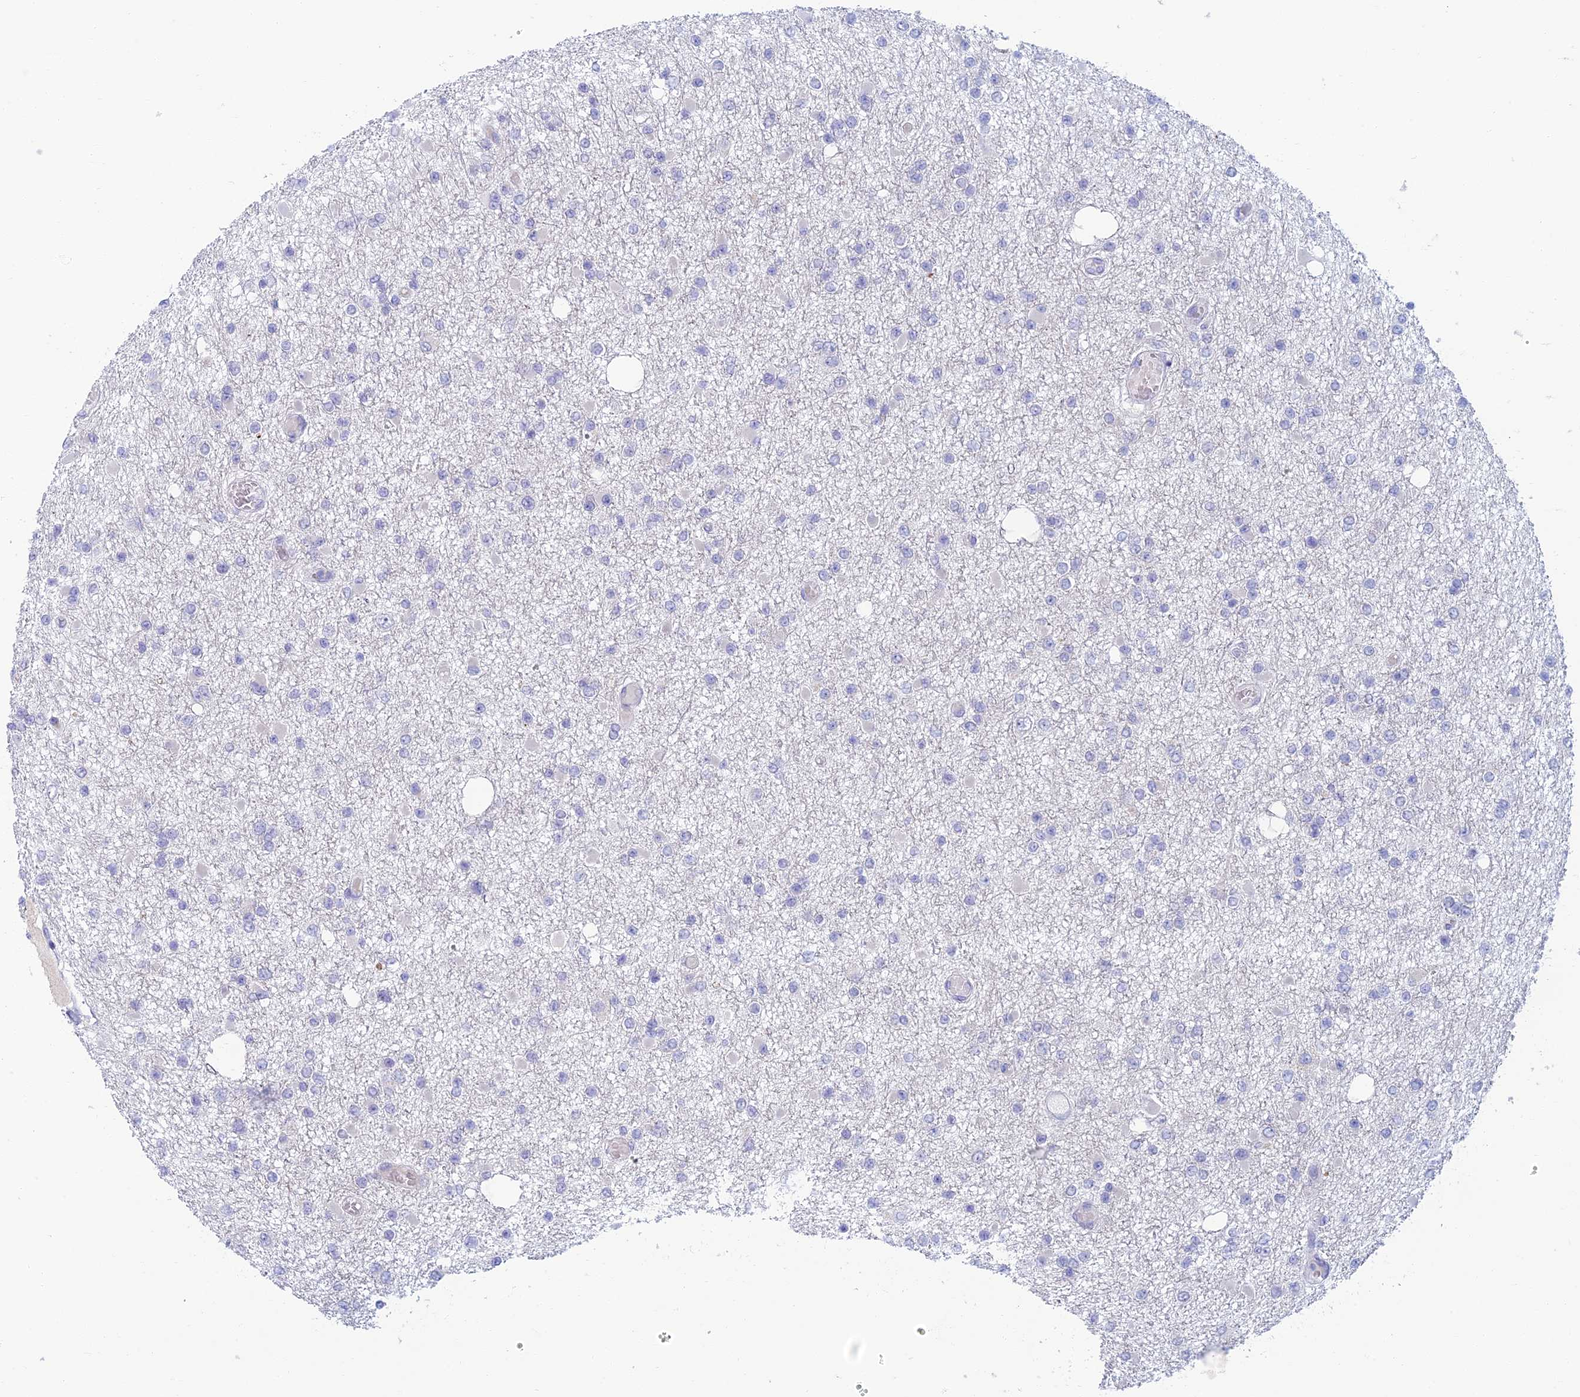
{"staining": {"intensity": "negative", "quantity": "none", "location": "none"}, "tissue": "glioma", "cell_type": "Tumor cells", "image_type": "cancer", "snomed": [{"axis": "morphology", "description": "Glioma, malignant, Low grade"}, {"axis": "topography", "description": "Brain"}], "caption": "The immunohistochemistry (IHC) photomicrograph has no significant positivity in tumor cells of low-grade glioma (malignant) tissue. (DAB (3,3'-diaminobenzidine) IHC with hematoxylin counter stain).", "gene": "SLC25A41", "patient": {"sex": "female", "age": 22}}